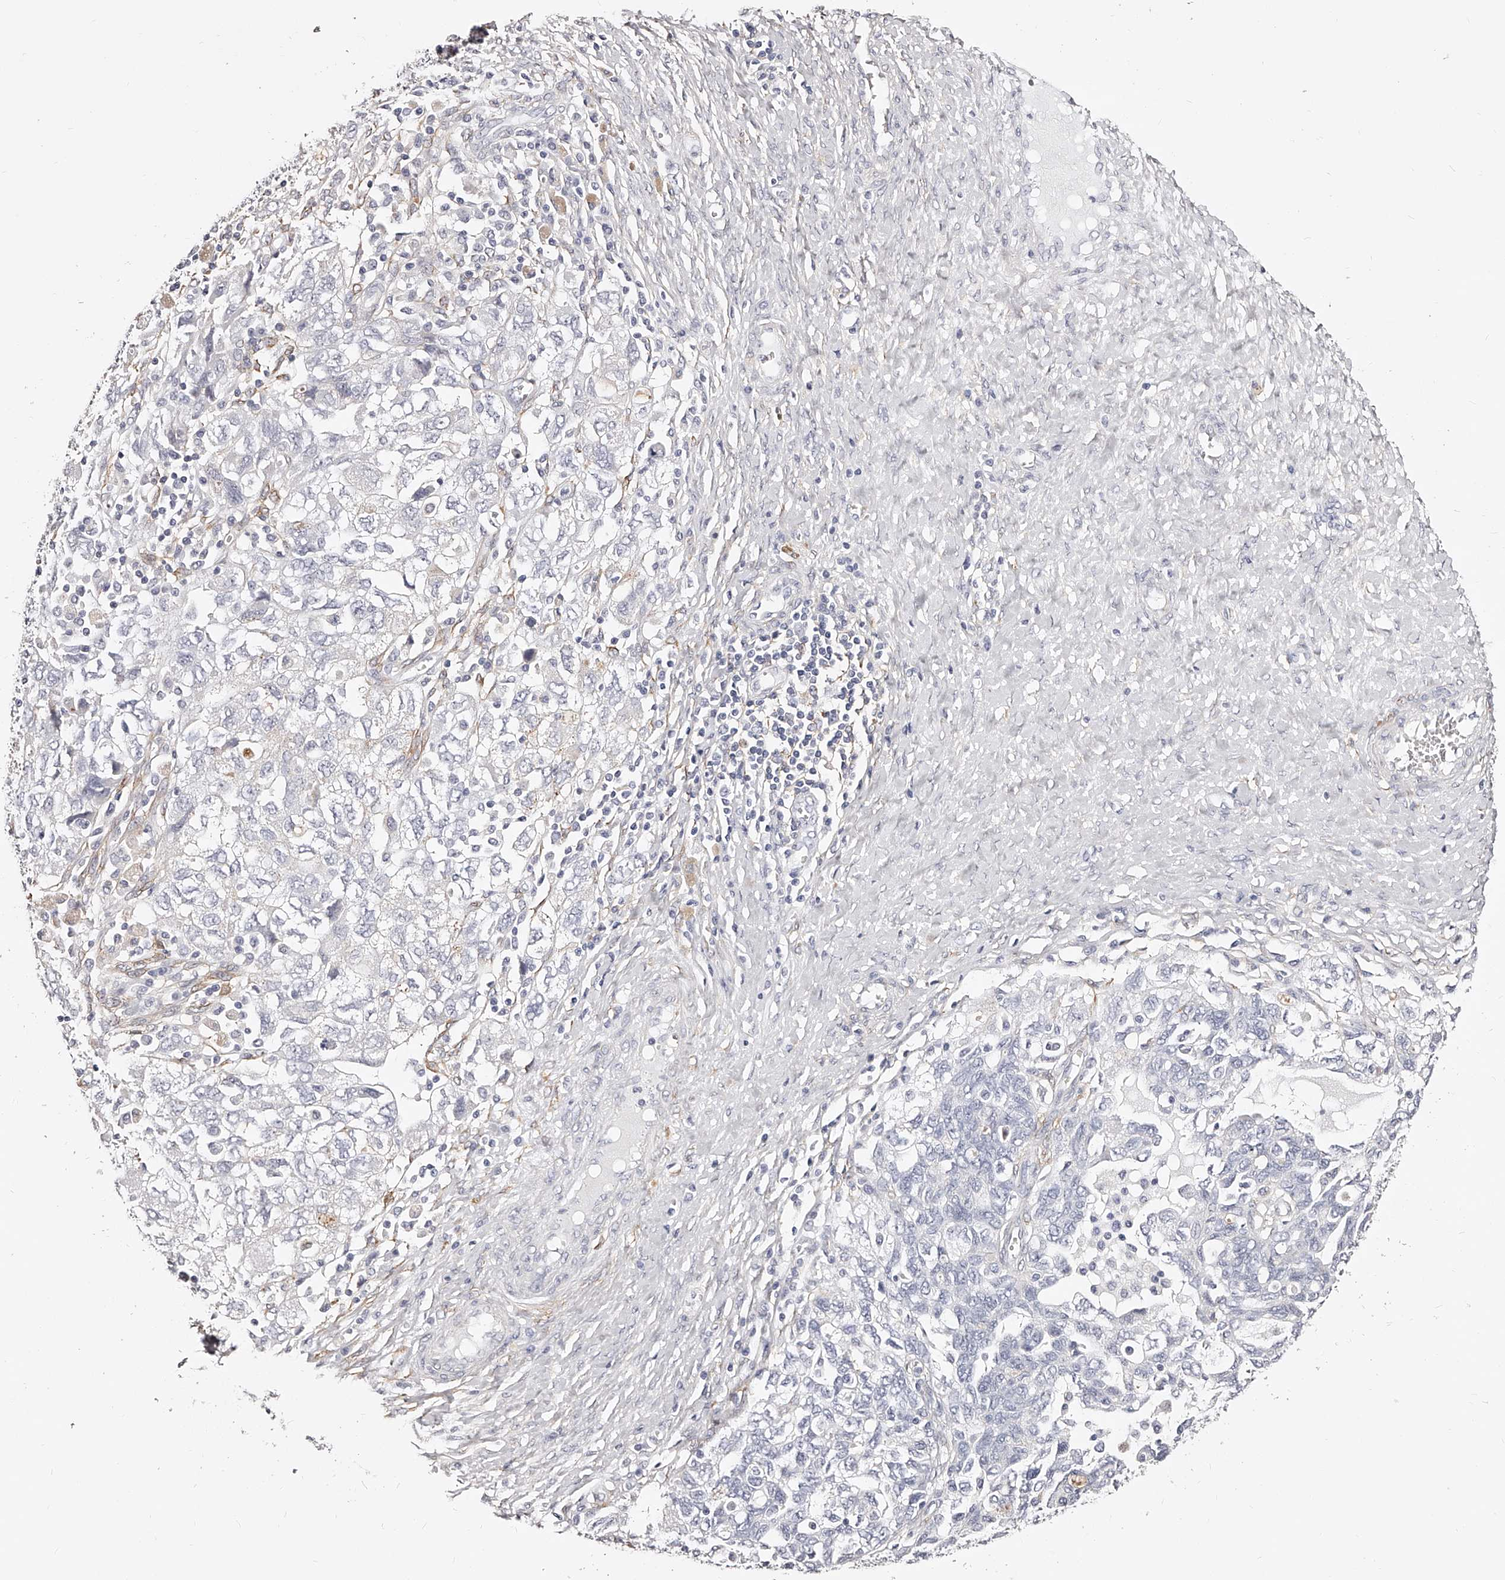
{"staining": {"intensity": "negative", "quantity": "none", "location": "none"}, "tissue": "ovarian cancer", "cell_type": "Tumor cells", "image_type": "cancer", "snomed": [{"axis": "morphology", "description": "Carcinoma, NOS"}, {"axis": "morphology", "description": "Cystadenocarcinoma, serous, NOS"}, {"axis": "topography", "description": "Ovary"}], "caption": "Tumor cells show no significant protein positivity in serous cystadenocarcinoma (ovarian).", "gene": "CD82", "patient": {"sex": "female", "age": 69}}